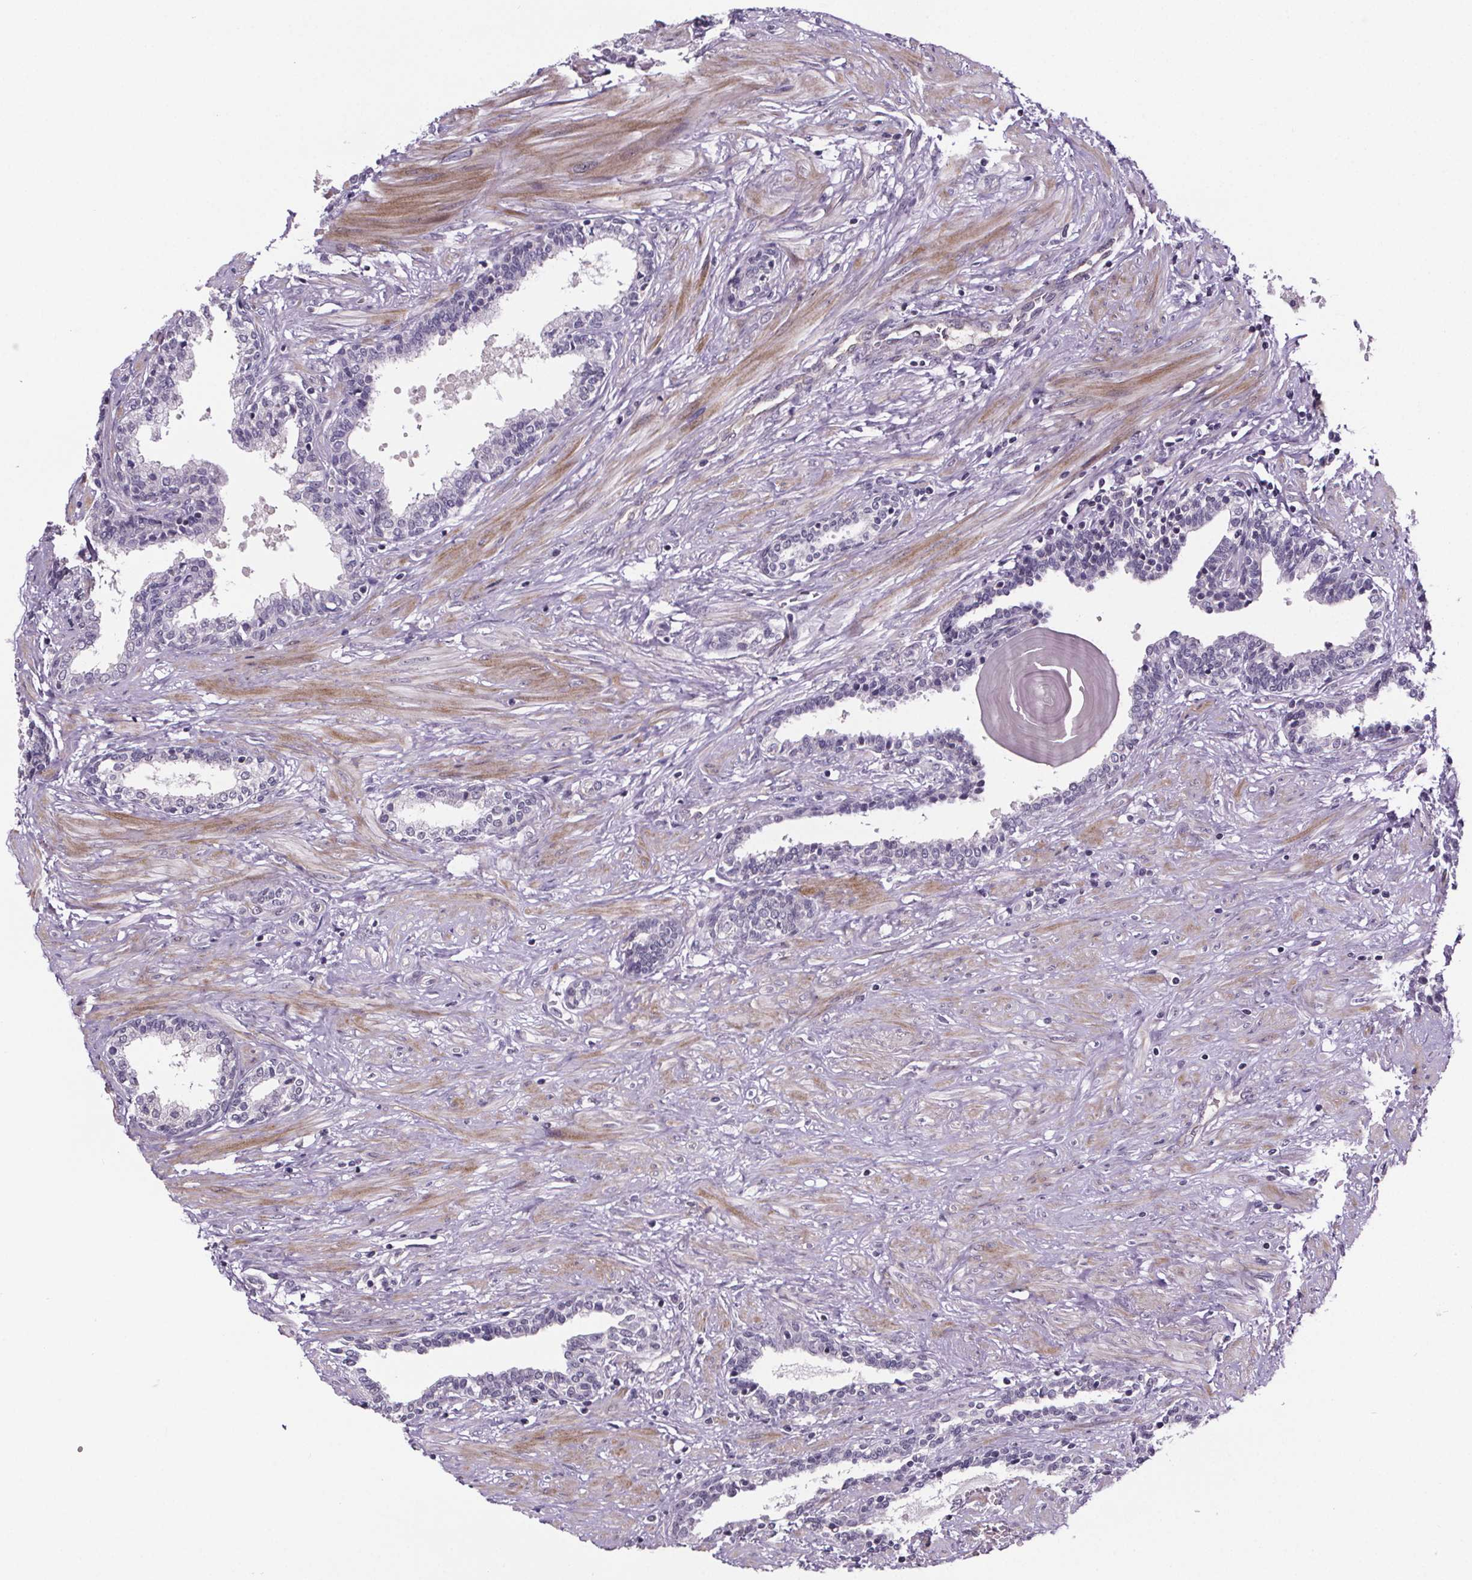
{"staining": {"intensity": "negative", "quantity": "none", "location": "none"}, "tissue": "prostate", "cell_type": "Glandular cells", "image_type": "normal", "snomed": [{"axis": "morphology", "description": "Normal tissue, NOS"}, {"axis": "topography", "description": "Prostate"}], "caption": "Immunohistochemical staining of unremarkable human prostate demonstrates no significant expression in glandular cells.", "gene": "TTC12", "patient": {"sex": "male", "age": 55}}